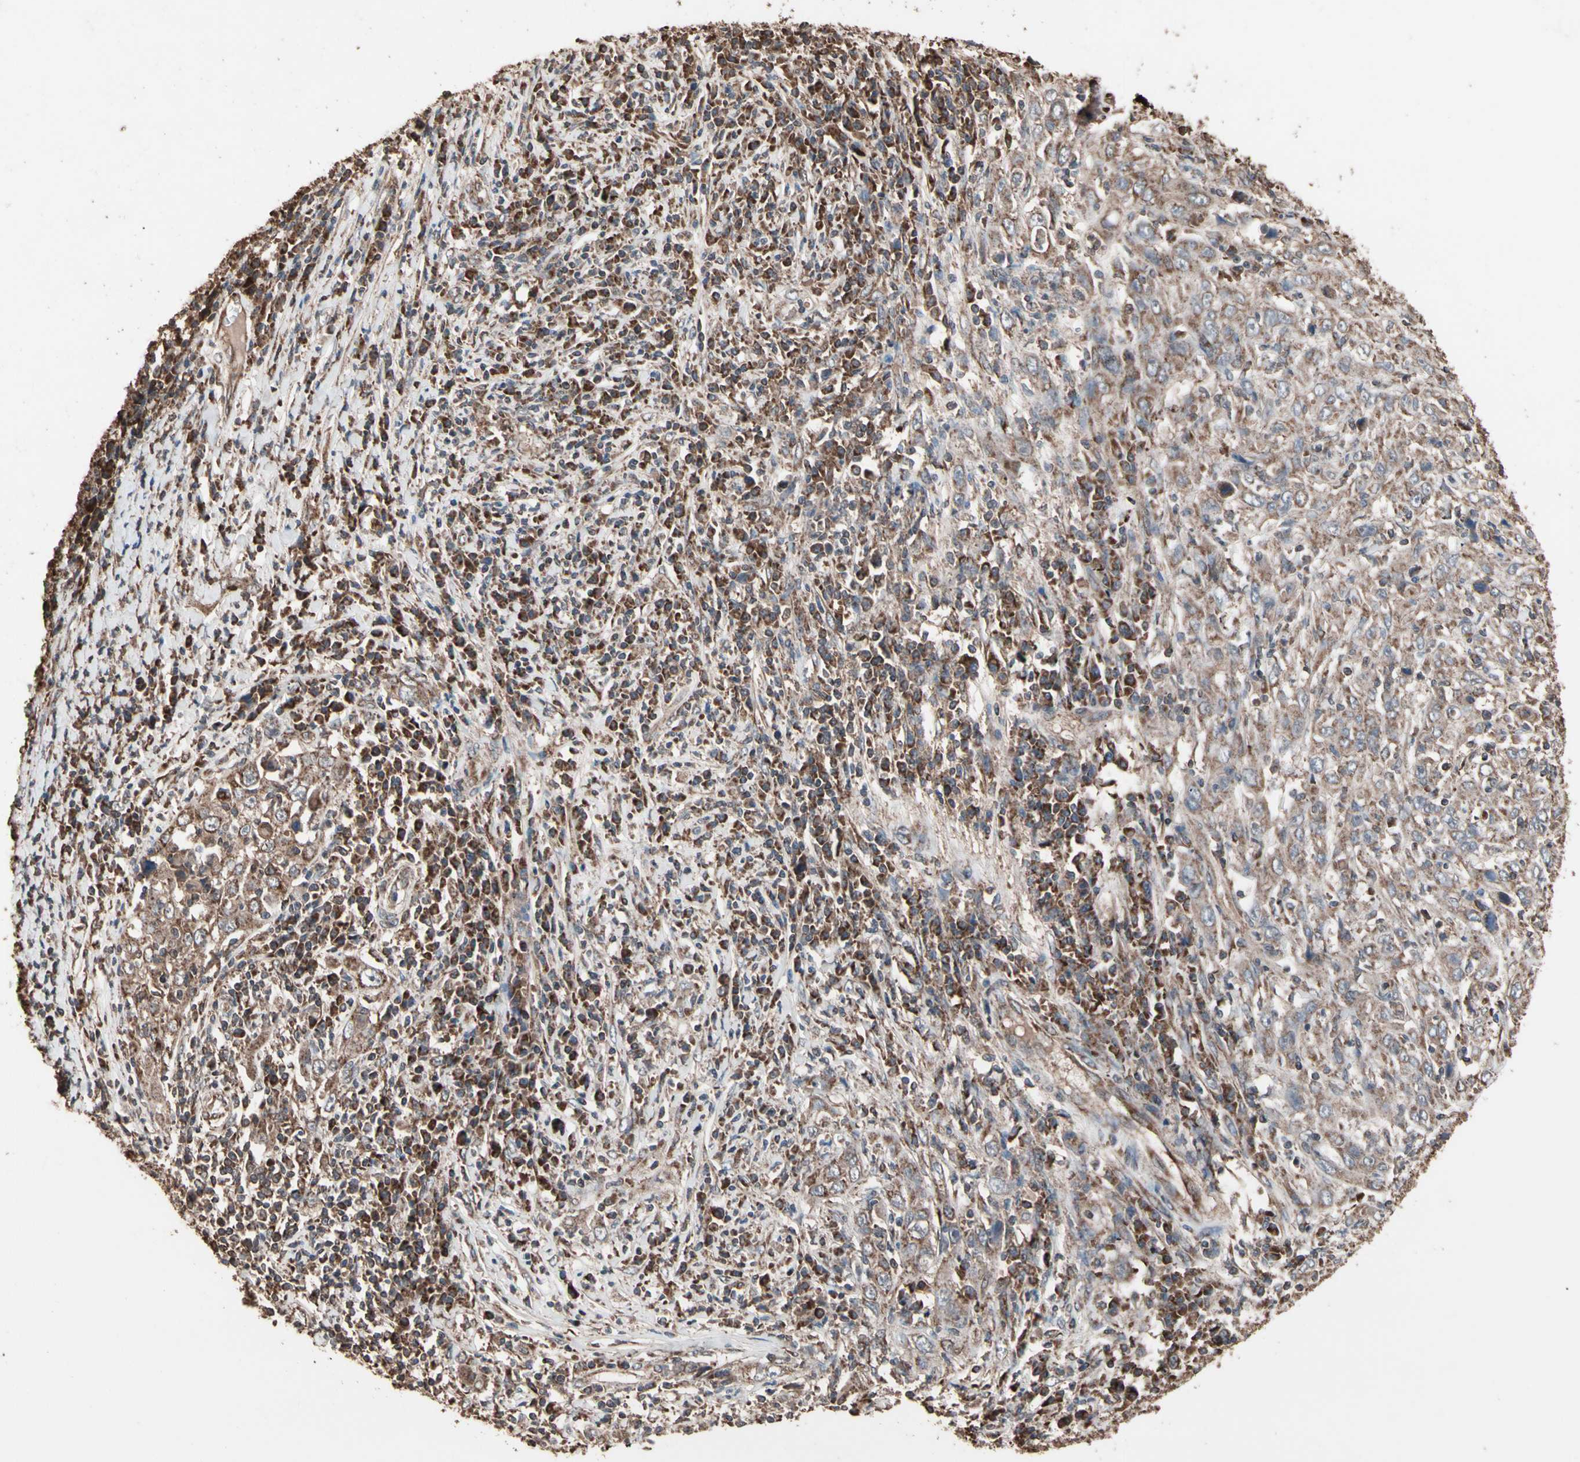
{"staining": {"intensity": "moderate", "quantity": ">75%", "location": "cytoplasmic/membranous"}, "tissue": "cervical cancer", "cell_type": "Tumor cells", "image_type": "cancer", "snomed": [{"axis": "morphology", "description": "Squamous cell carcinoma, NOS"}, {"axis": "topography", "description": "Cervix"}], "caption": "This is an image of immunohistochemistry (IHC) staining of squamous cell carcinoma (cervical), which shows moderate expression in the cytoplasmic/membranous of tumor cells.", "gene": "MRPL2", "patient": {"sex": "female", "age": 46}}